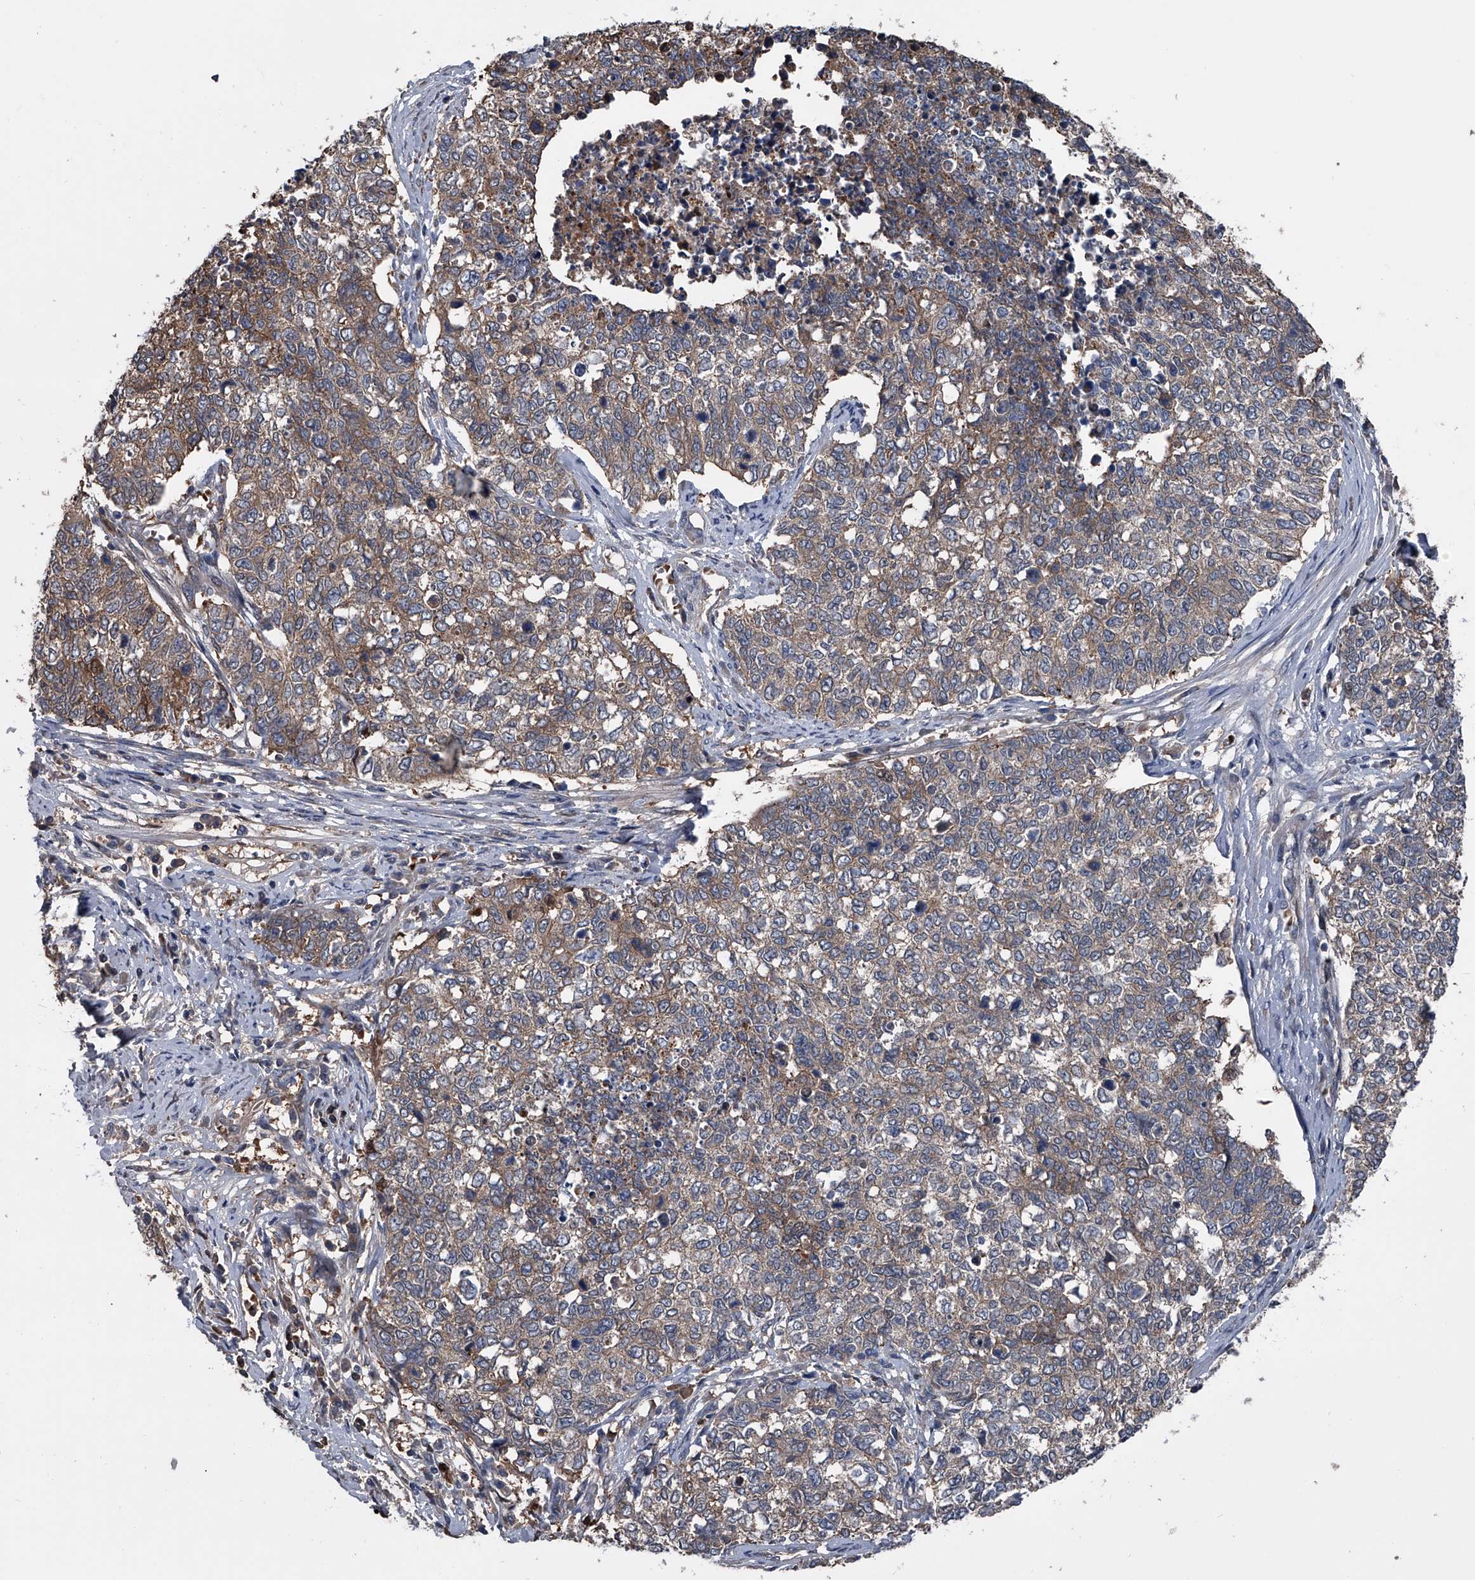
{"staining": {"intensity": "moderate", "quantity": "25%-75%", "location": "cytoplasmic/membranous"}, "tissue": "cervical cancer", "cell_type": "Tumor cells", "image_type": "cancer", "snomed": [{"axis": "morphology", "description": "Squamous cell carcinoma, NOS"}, {"axis": "topography", "description": "Cervix"}], "caption": "A high-resolution photomicrograph shows IHC staining of cervical cancer (squamous cell carcinoma), which shows moderate cytoplasmic/membranous staining in approximately 25%-75% of tumor cells.", "gene": "KIF13A", "patient": {"sex": "female", "age": 63}}